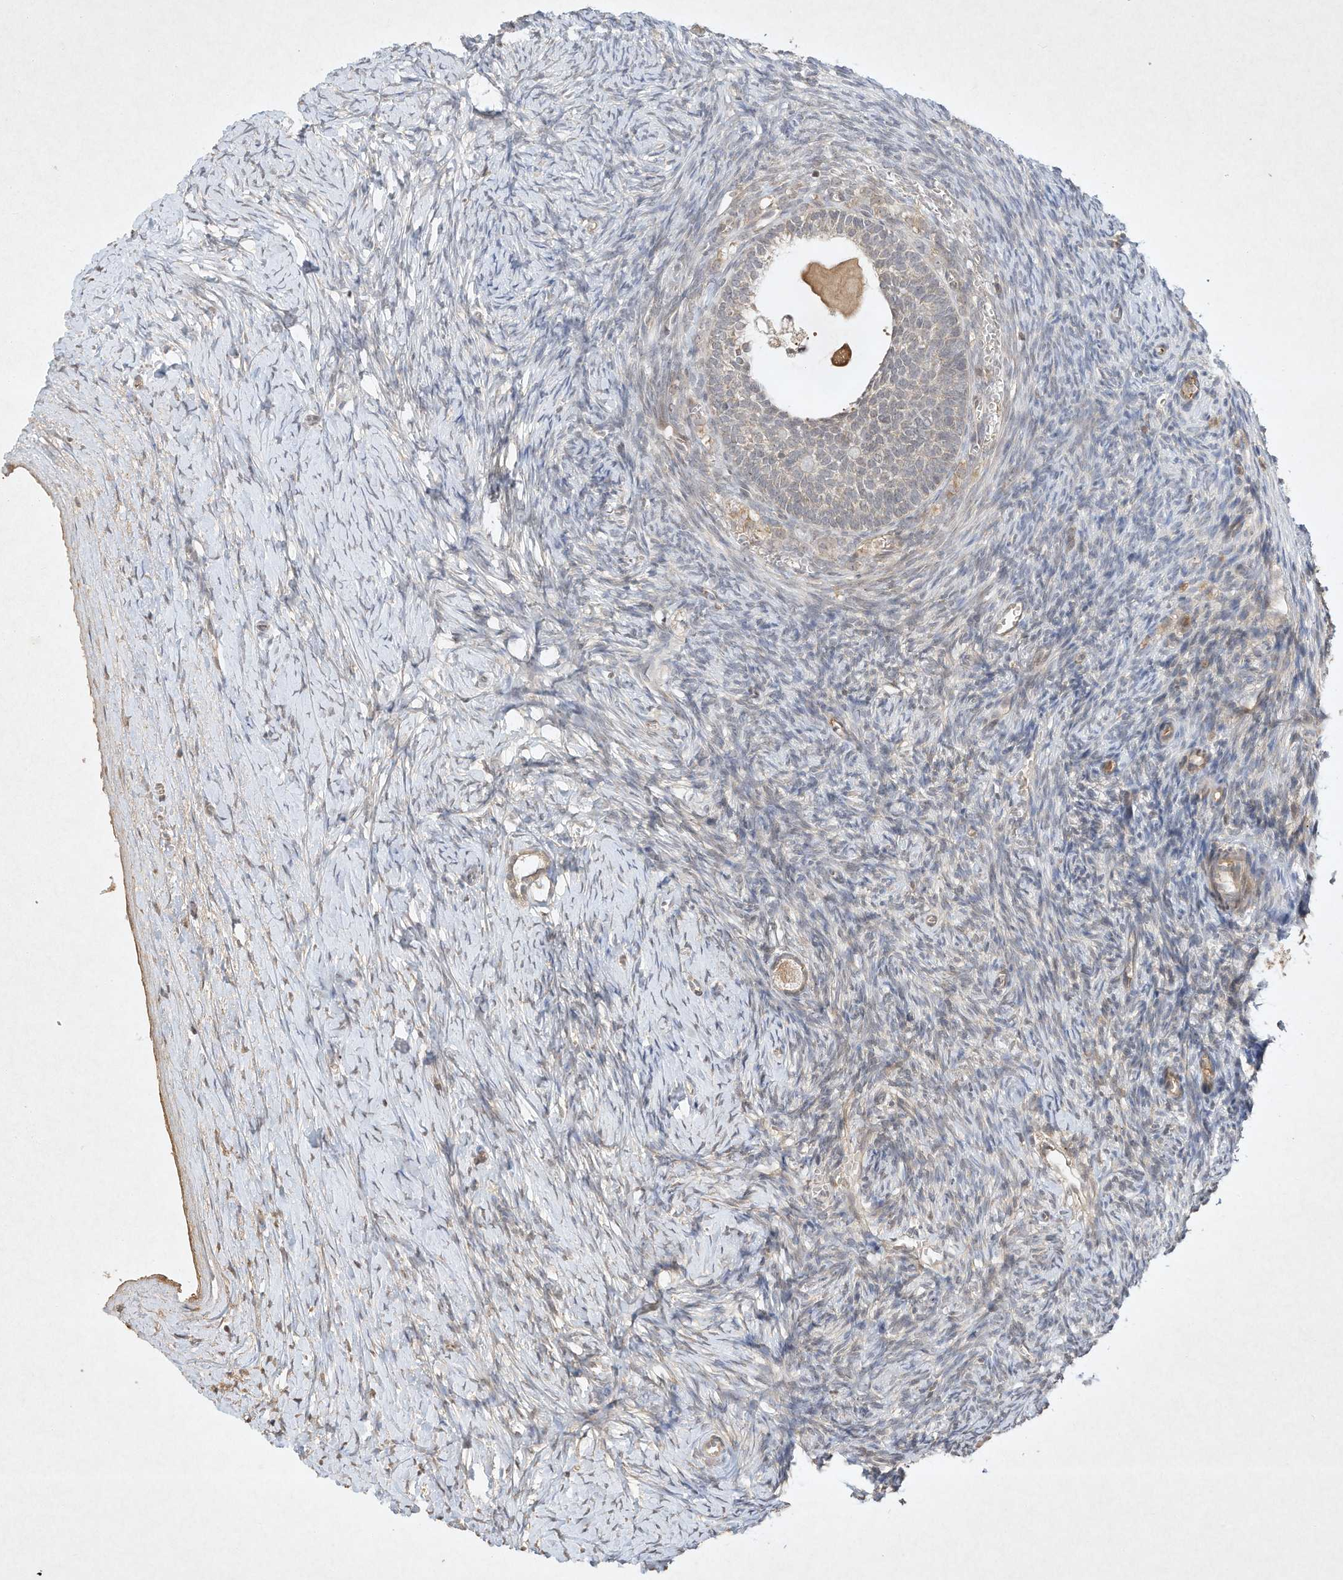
{"staining": {"intensity": "moderate", "quantity": ">75%", "location": "cytoplasmic/membranous"}, "tissue": "ovary", "cell_type": "Follicle cells", "image_type": "normal", "snomed": [{"axis": "morphology", "description": "Normal tissue, NOS"}, {"axis": "morphology", "description": "Developmental malformation"}, {"axis": "topography", "description": "Ovary"}], "caption": "IHC of unremarkable human ovary shows medium levels of moderate cytoplasmic/membranous expression in about >75% of follicle cells. (brown staining indicates protein expression, while blue staining denotes nuclei).", "gene": "BTRC", "patient": {"sex": "female", "age": 39}}